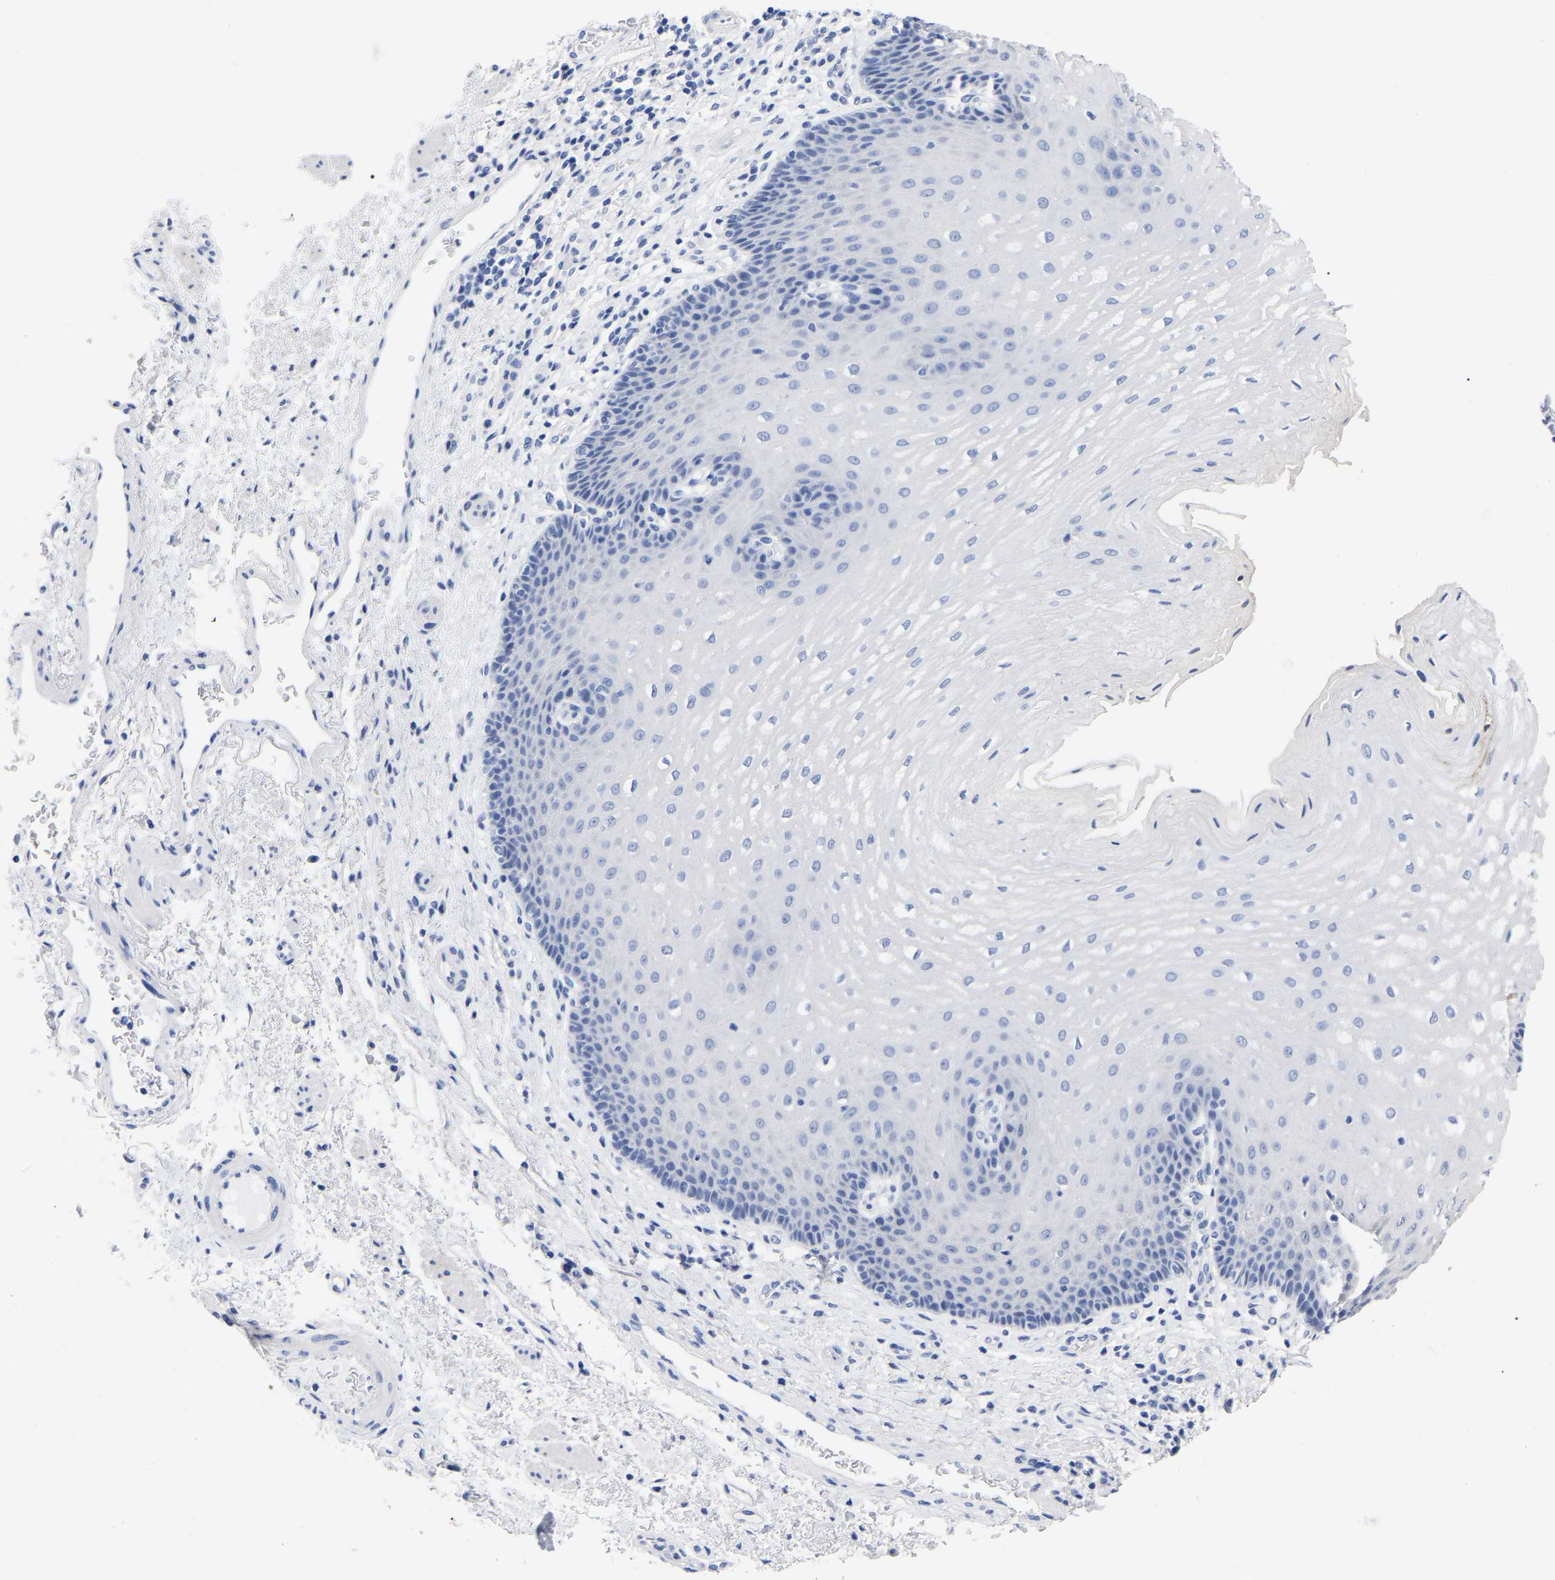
{"staining": {"intensity": "negative", "quantity": "none", "location": "none"}, "tissue": "esophagus", "cell_type": "Squamous epithelial cells", "image_type": "normal", "snomed": [{"axis": "morphology", "description": "Normal tissue, NOS"}, {"axis": "topography", "description": "Esophagus"}], "caption": "DAB (3,3'-diaminobenzidine) immunohistochemical staining of normal human esophagus shows no significant expression in squamous epithelial cells.", "gene": "ANXA13", "patient": {"sex": "male", "age": 54}}